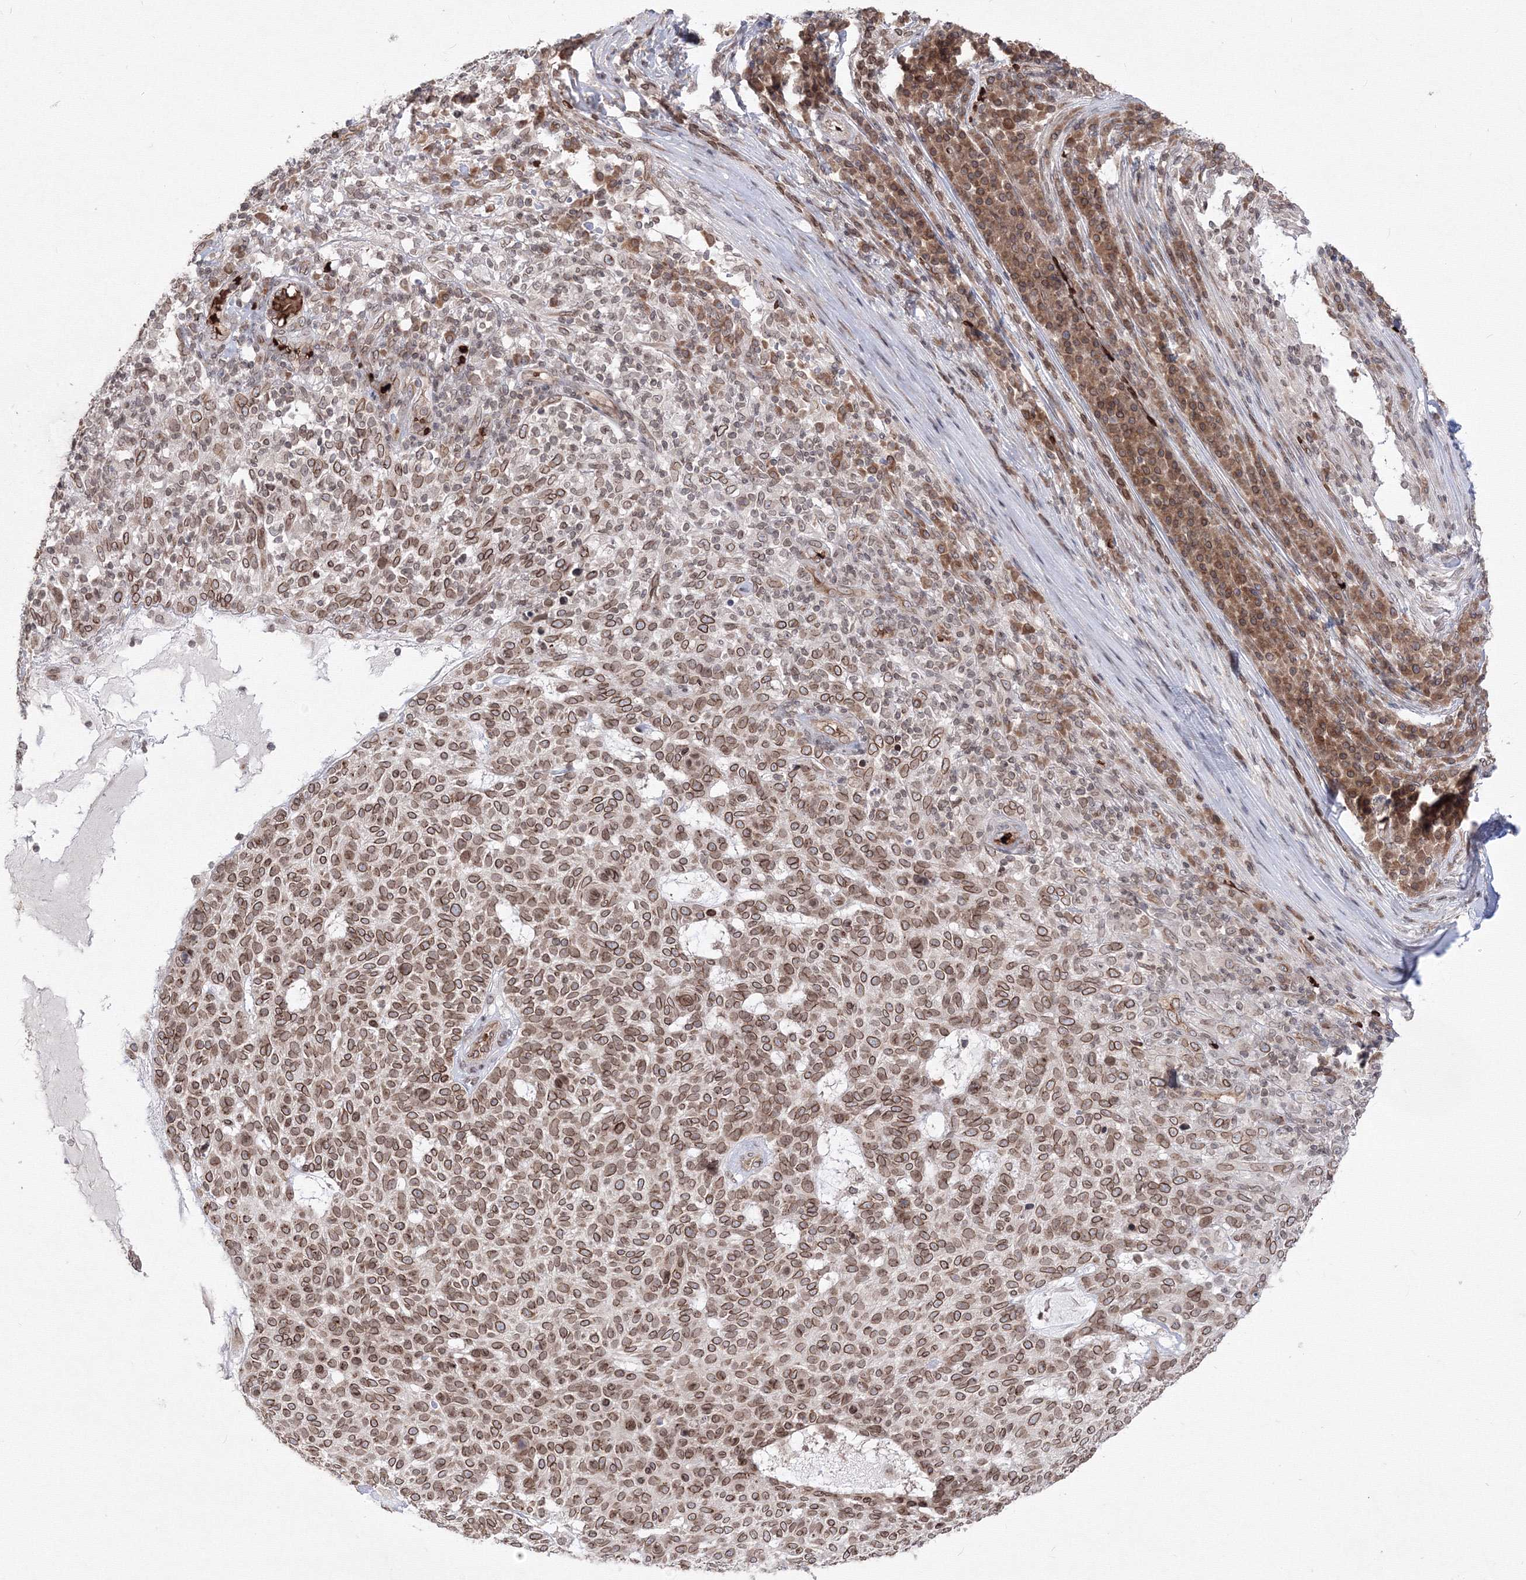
{"staining": {"intensity": "moderate", "quantity": ">75%", "location": "cytoplasmic/membranous,nuclear"}, "tissue": "skin cancer", "cell_type": "Tumor cells", "image_type": "cancer", "snomed": [{"axis": "morphology", "description": "Squamous cell carcinoma, NOS"}, {"axis": "topography", "description": "Skin"}], "caption": "Squamous cell carcinoma (skin) stained for a protein (brown) shows moderate cytoplasmic/membranous and nuclear positive positivity in approximately >75% of tumor cells.", "gene": "DNAJB2", "patient": {"sex": "female", "age": 90}}